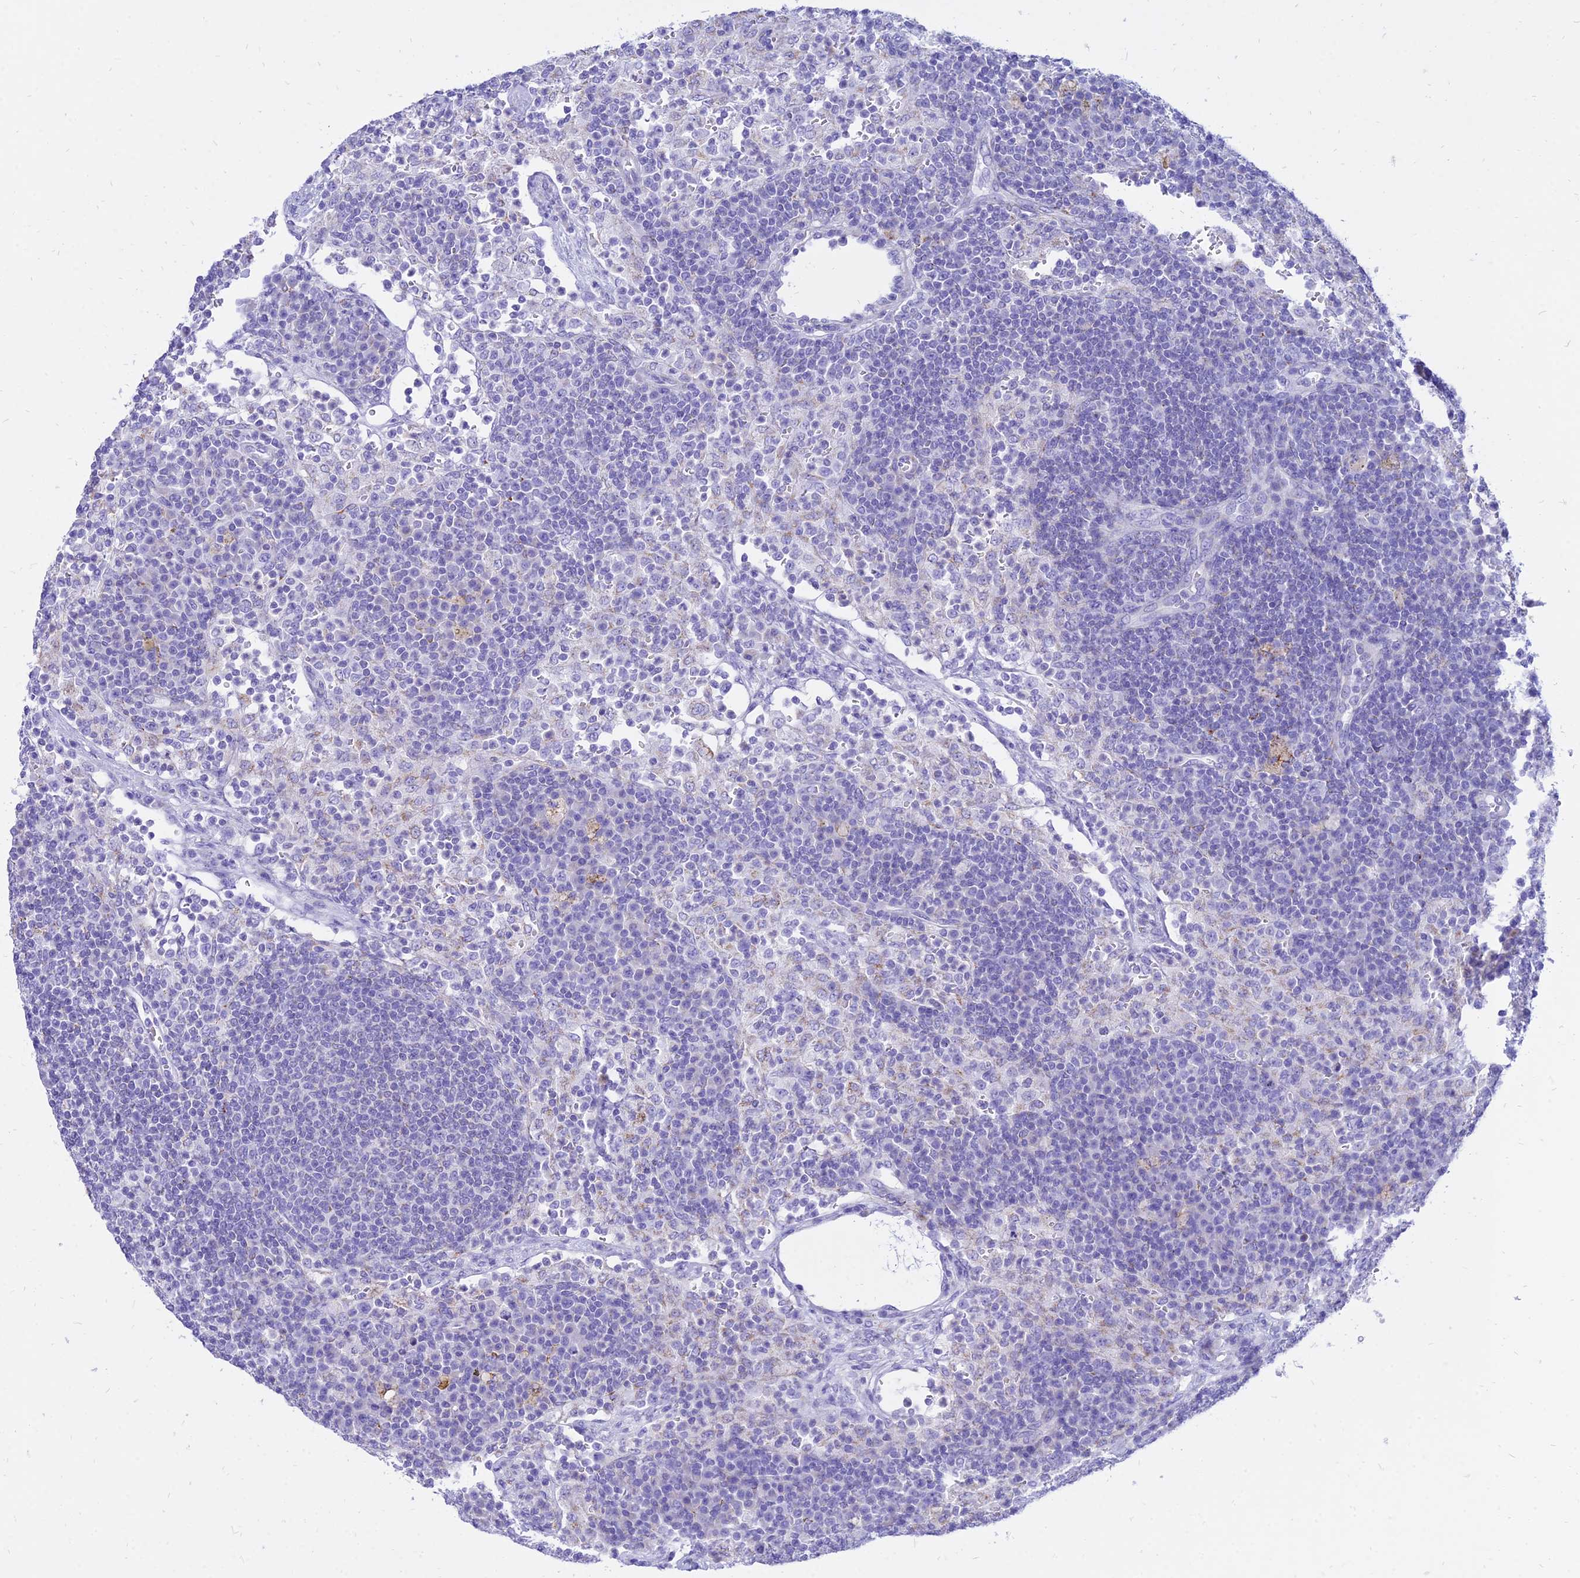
{"staining": {"intensity": "negative", "quantity": "none", "location": "none"}, "tissue": "lymph node", "cell_type": "Germinal center cells", "image_type": "normal", "snomed": [{"axis": "morphology", "description": "Normal tissue, NOS"}, {"axis": "topography", "description": "Lymph node"}], "caption": "Protein analysis of unremarkable lymph node displays no significant positivity in germinal center cells.", "gene": "PKN3", "patient": {"sex": "female", "age": 70}}